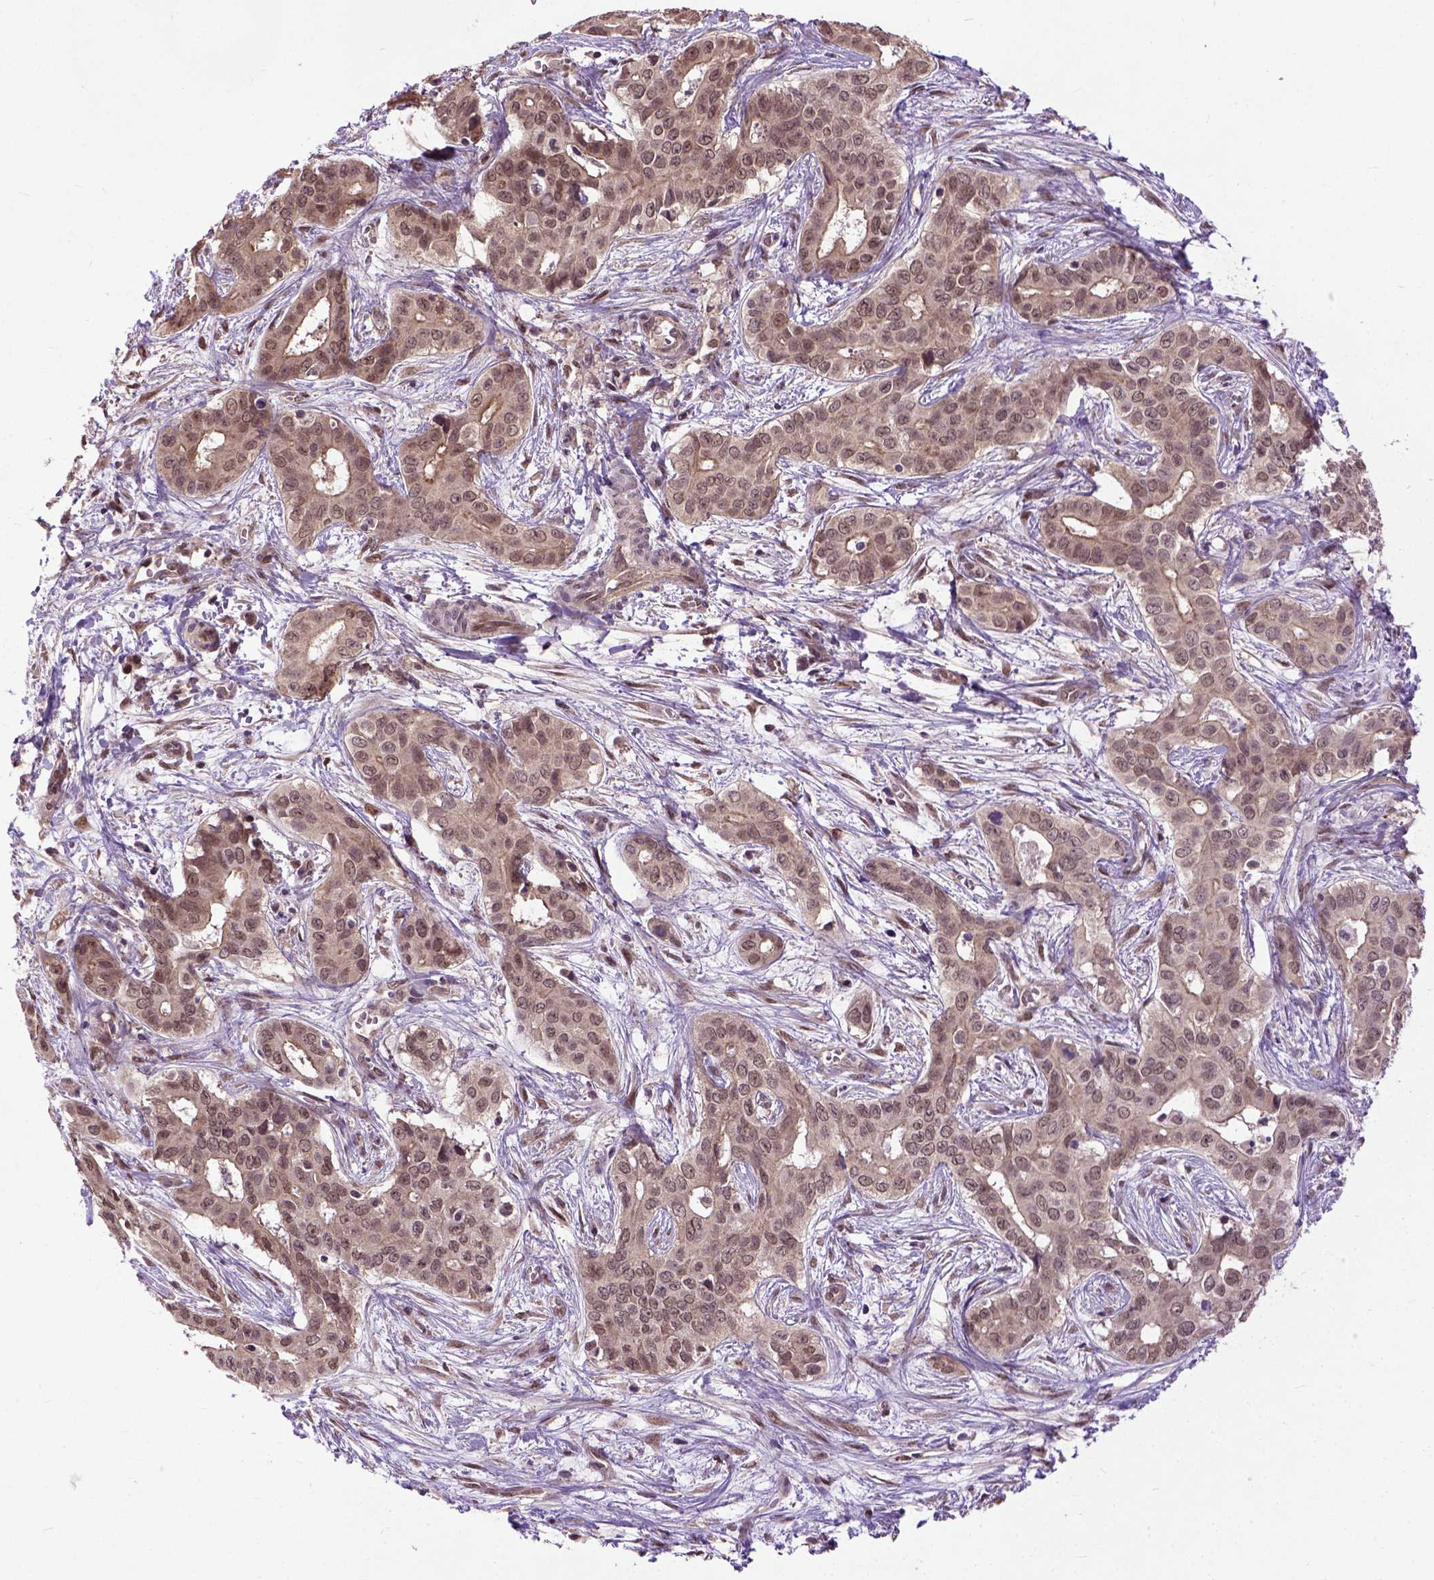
{"staining": {"intensity": "moderate", "quantity": ">75%", "location": "cytoplasmic/membranous,nuclear"}, "tissue": "liver cancer", "cell_type": "Tumor cells", "image_type": "cancer", "snomed": [{"axis": "morphology", "description": "Cholangiocarcinoma"}, {"axis": "topography", "description": "Liver"}], "caption": "Moderate cytoplasmic/membranous and nuclear expression for a protein is present in approximately >75% of tumor cells of liver cholangiocarcinoma using immunohistochemistry (IHC).", "gene": "UBA3", "patient": {"sex": "female", "age": 65}}